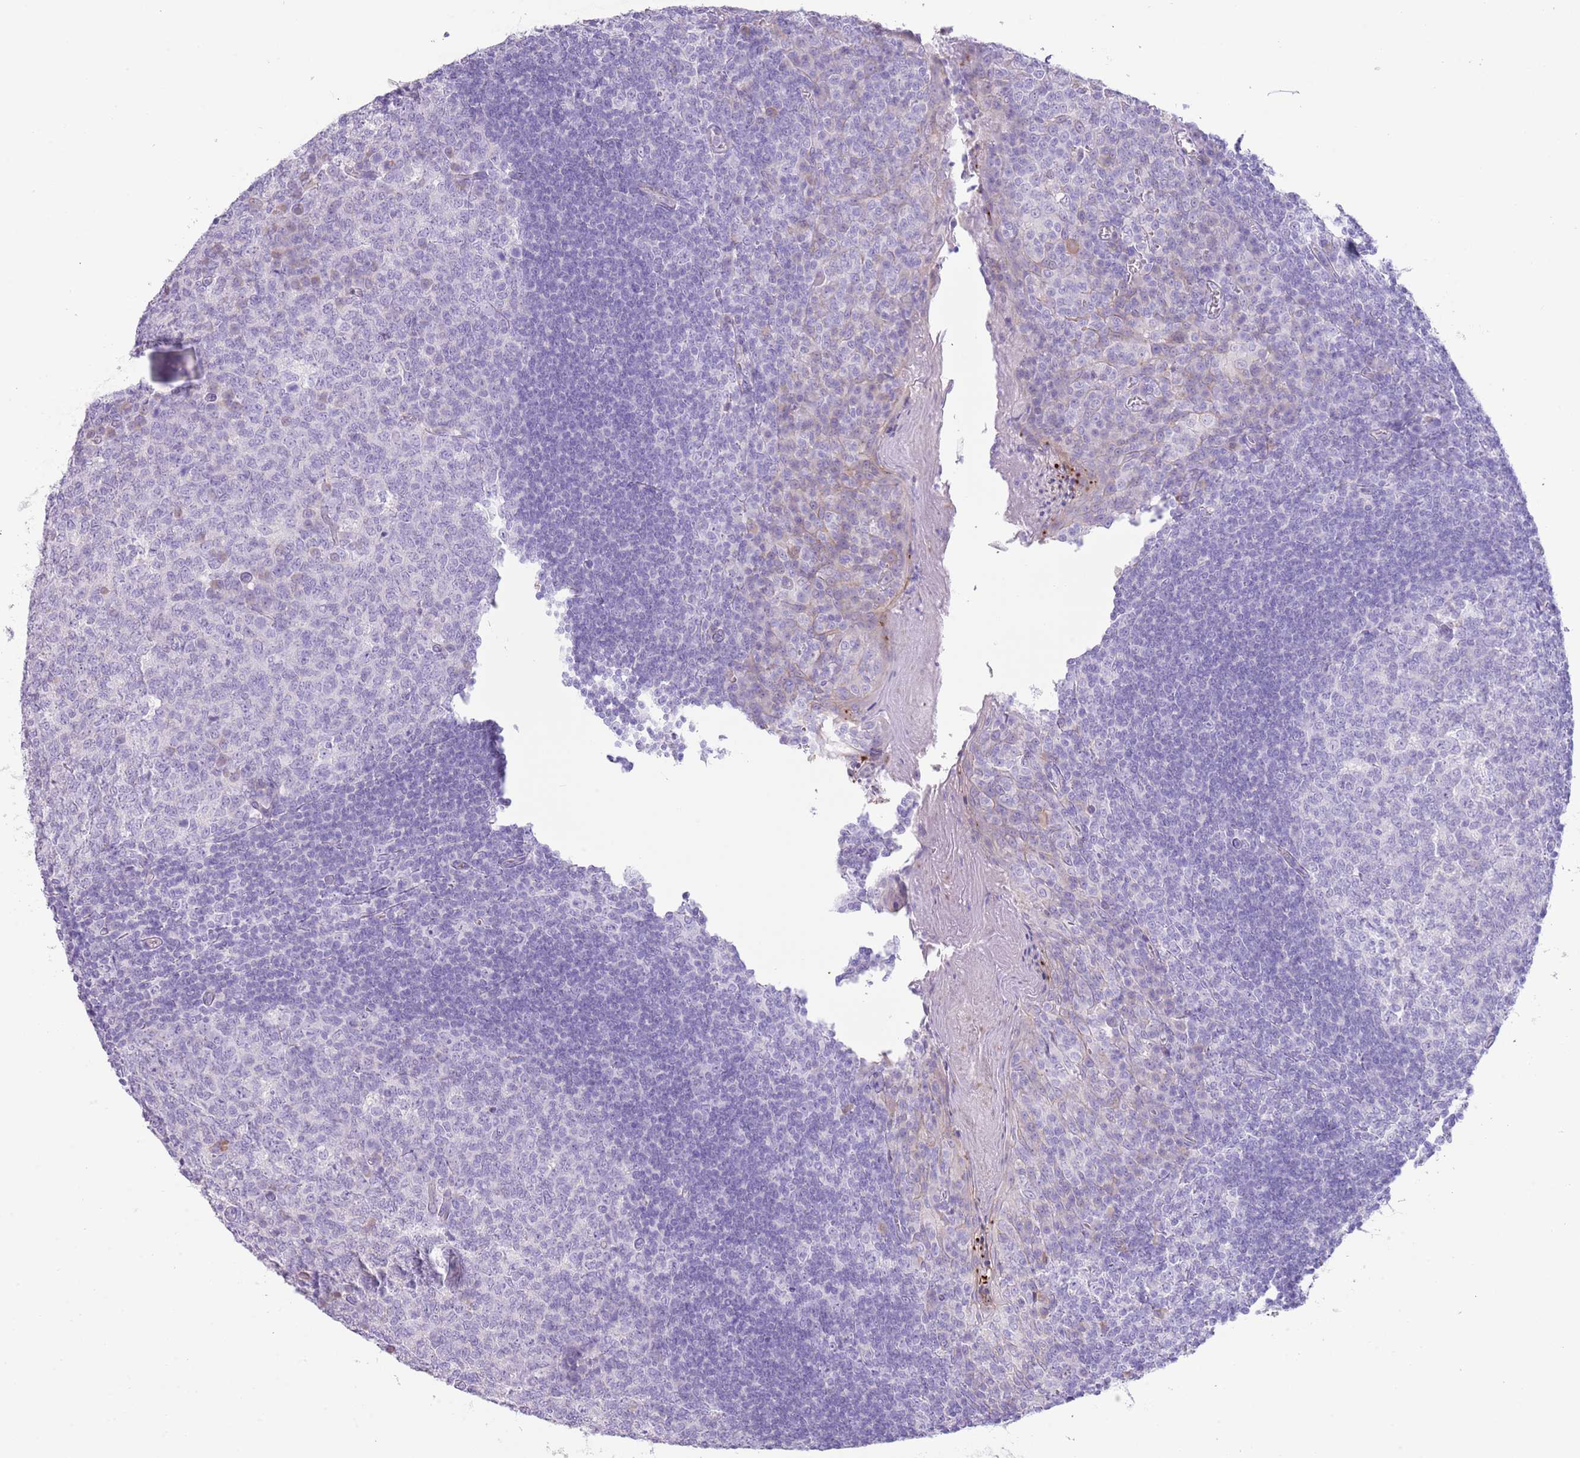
{"staining": {"intensity": "negative", "quantity": "none", "location": "none"}, "tissue": "tonsil", "cell_type": "Germinal center cells", "image_type": "normal", "snomed": [{"axis": "morphology", "description": "Normal tissue, NOS"}, {"axis": "topography", "description": "Tonsil"}], "caption": "There is no significant expression in germinal center cells of tonsil. (Brightfield microscopy of DAB immunohistochemistry (IHC) at high magnification).", "gene": "ACR", "patient": {"sex": "male", "age": 27}}